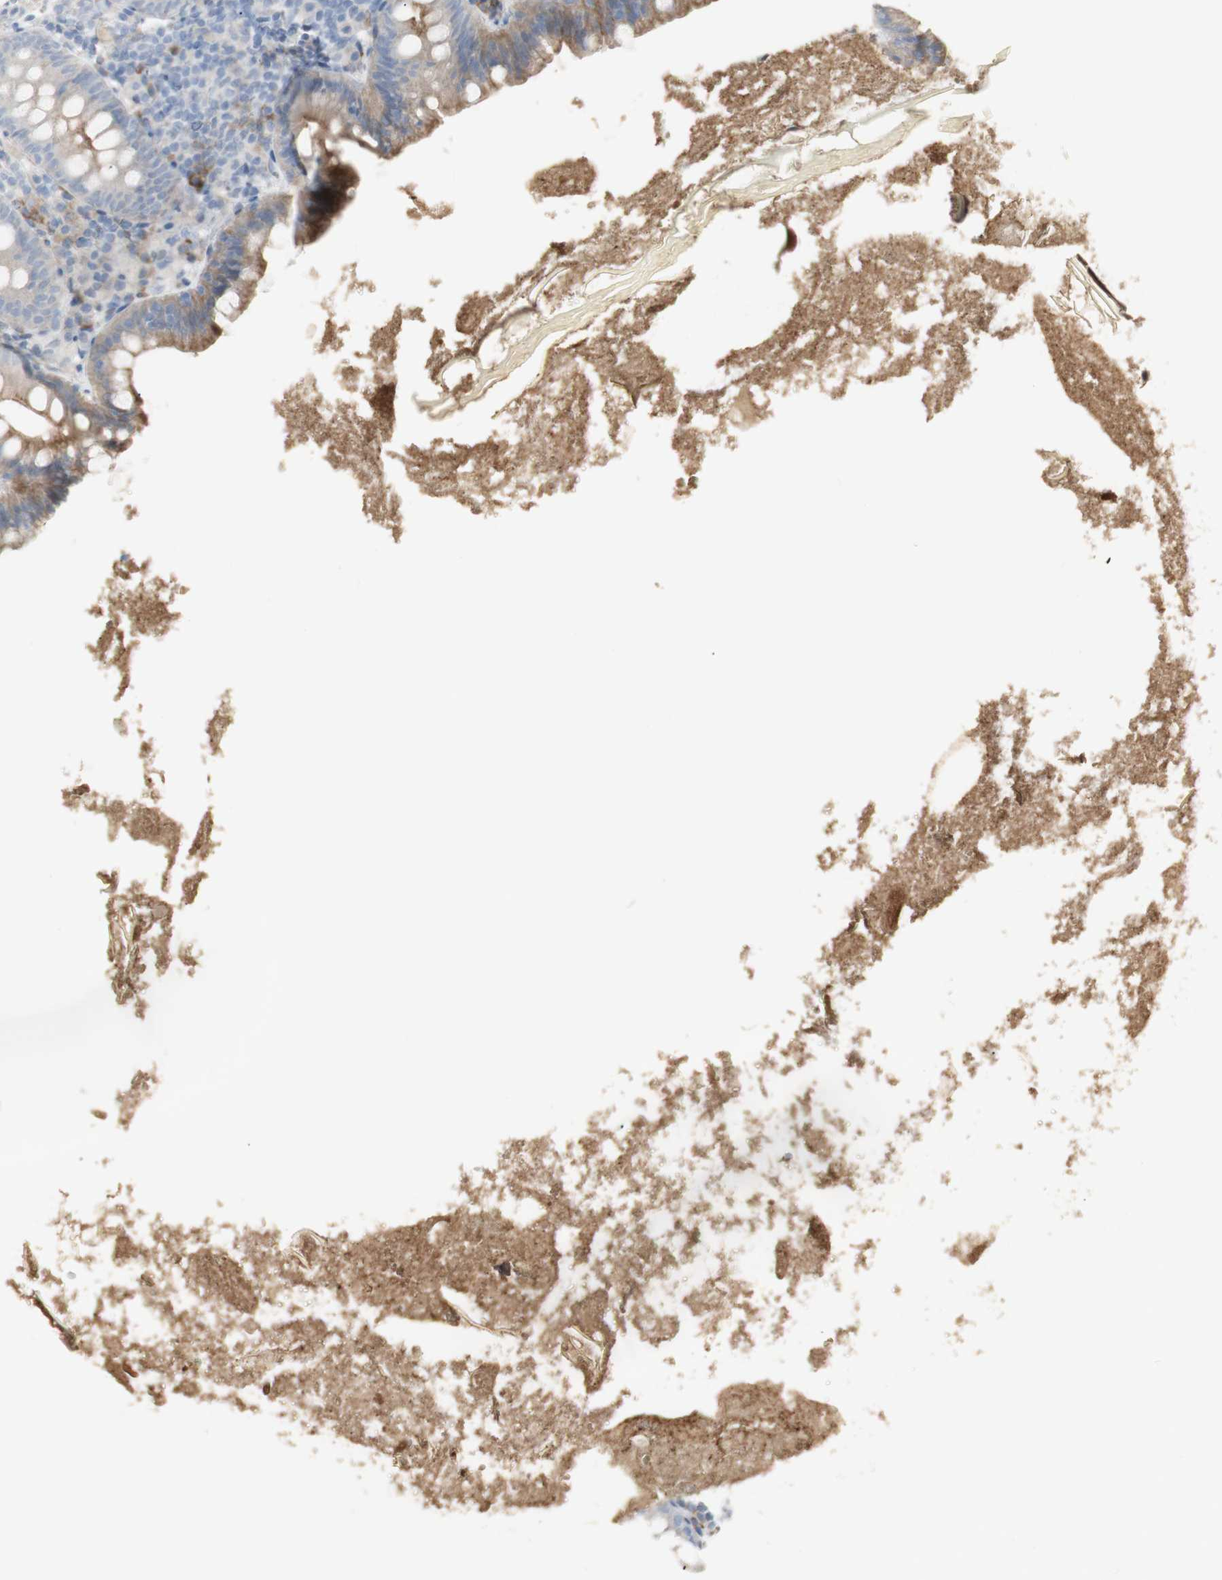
{"staining": {"intensity": "moderate", "quantity": "25%-75%", "location": "cytoplasmic/membranous"}, "tissue": "appendix", "cell_type": "Glandular cells", "image_type": "normal", "snomed": [{"axis": "morphology", "description": "Normal tissue, NOS"}, {"axis": "topography", "description": "Appendix"}], "caption": "IHC (DAB (3,3'-diaminobenzidine)) staining of benign human appendix shows moderate cytoplasmic/membranous protein expression in about 25%-75% of glandular cells.", "gene": "NDST4", "patient": {"sex": "male", "age": 52}}